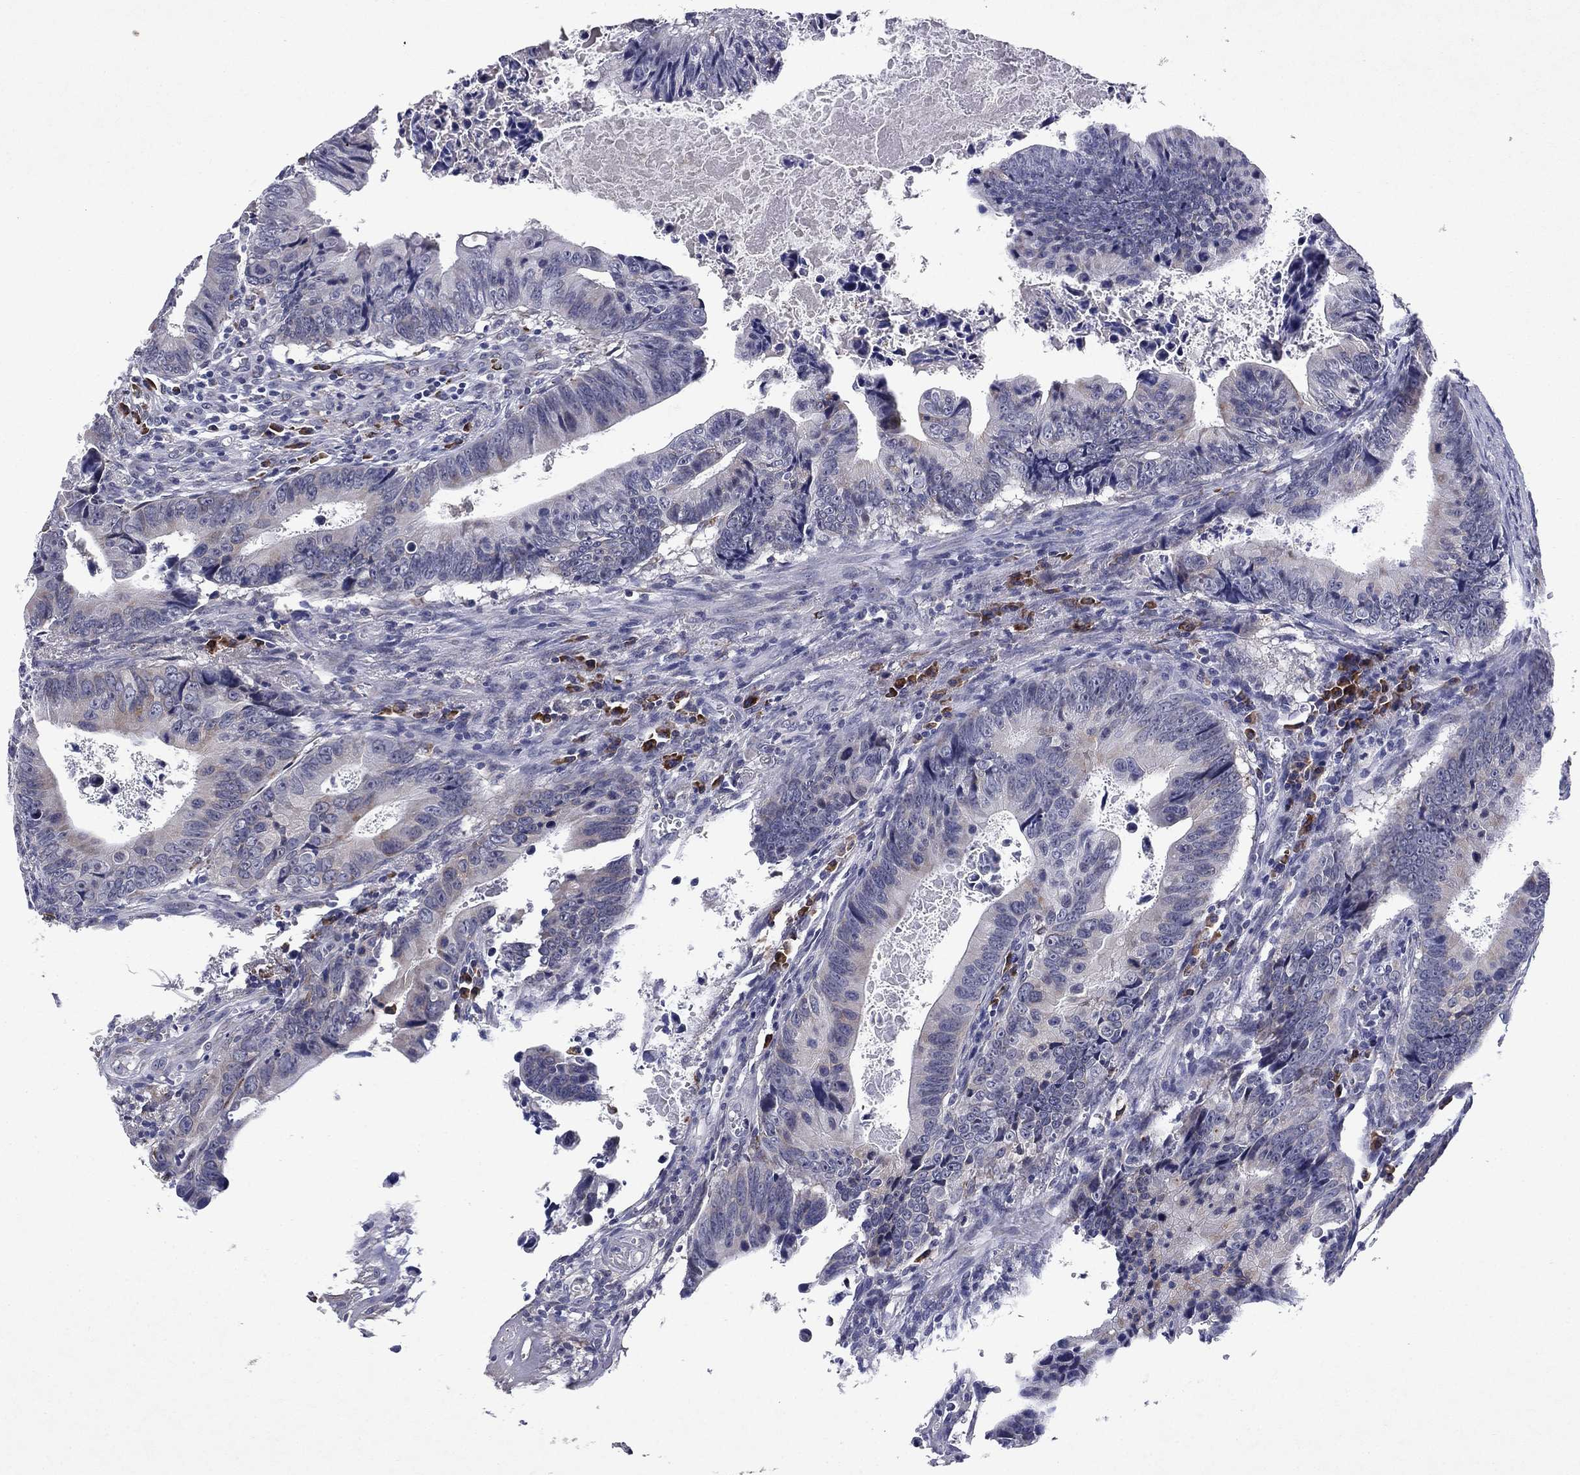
{"staining": {"intensity": "moderate", "quantity": "<25%", "location": "cytoplasmic/membranous"}, "tissue": "colorectal cancer", "cell_type": "Tumor cells", "image_type": "cancer", "snomed": [{"axis": "morphology", "description": "Adenocarcinoma, NOS"}, {"axis": "topography", "description": "Colon"}], "caption": "A photomicrograph showing moderate cytoplasmic/membranous positivity in approximately <25% of tumor cells in colorectal cancer (adenocarcinoma), as visualized by brown immunohistochemical staining.", "gene": "ECM1", "patient": {"sex": "female", "age": 87}}